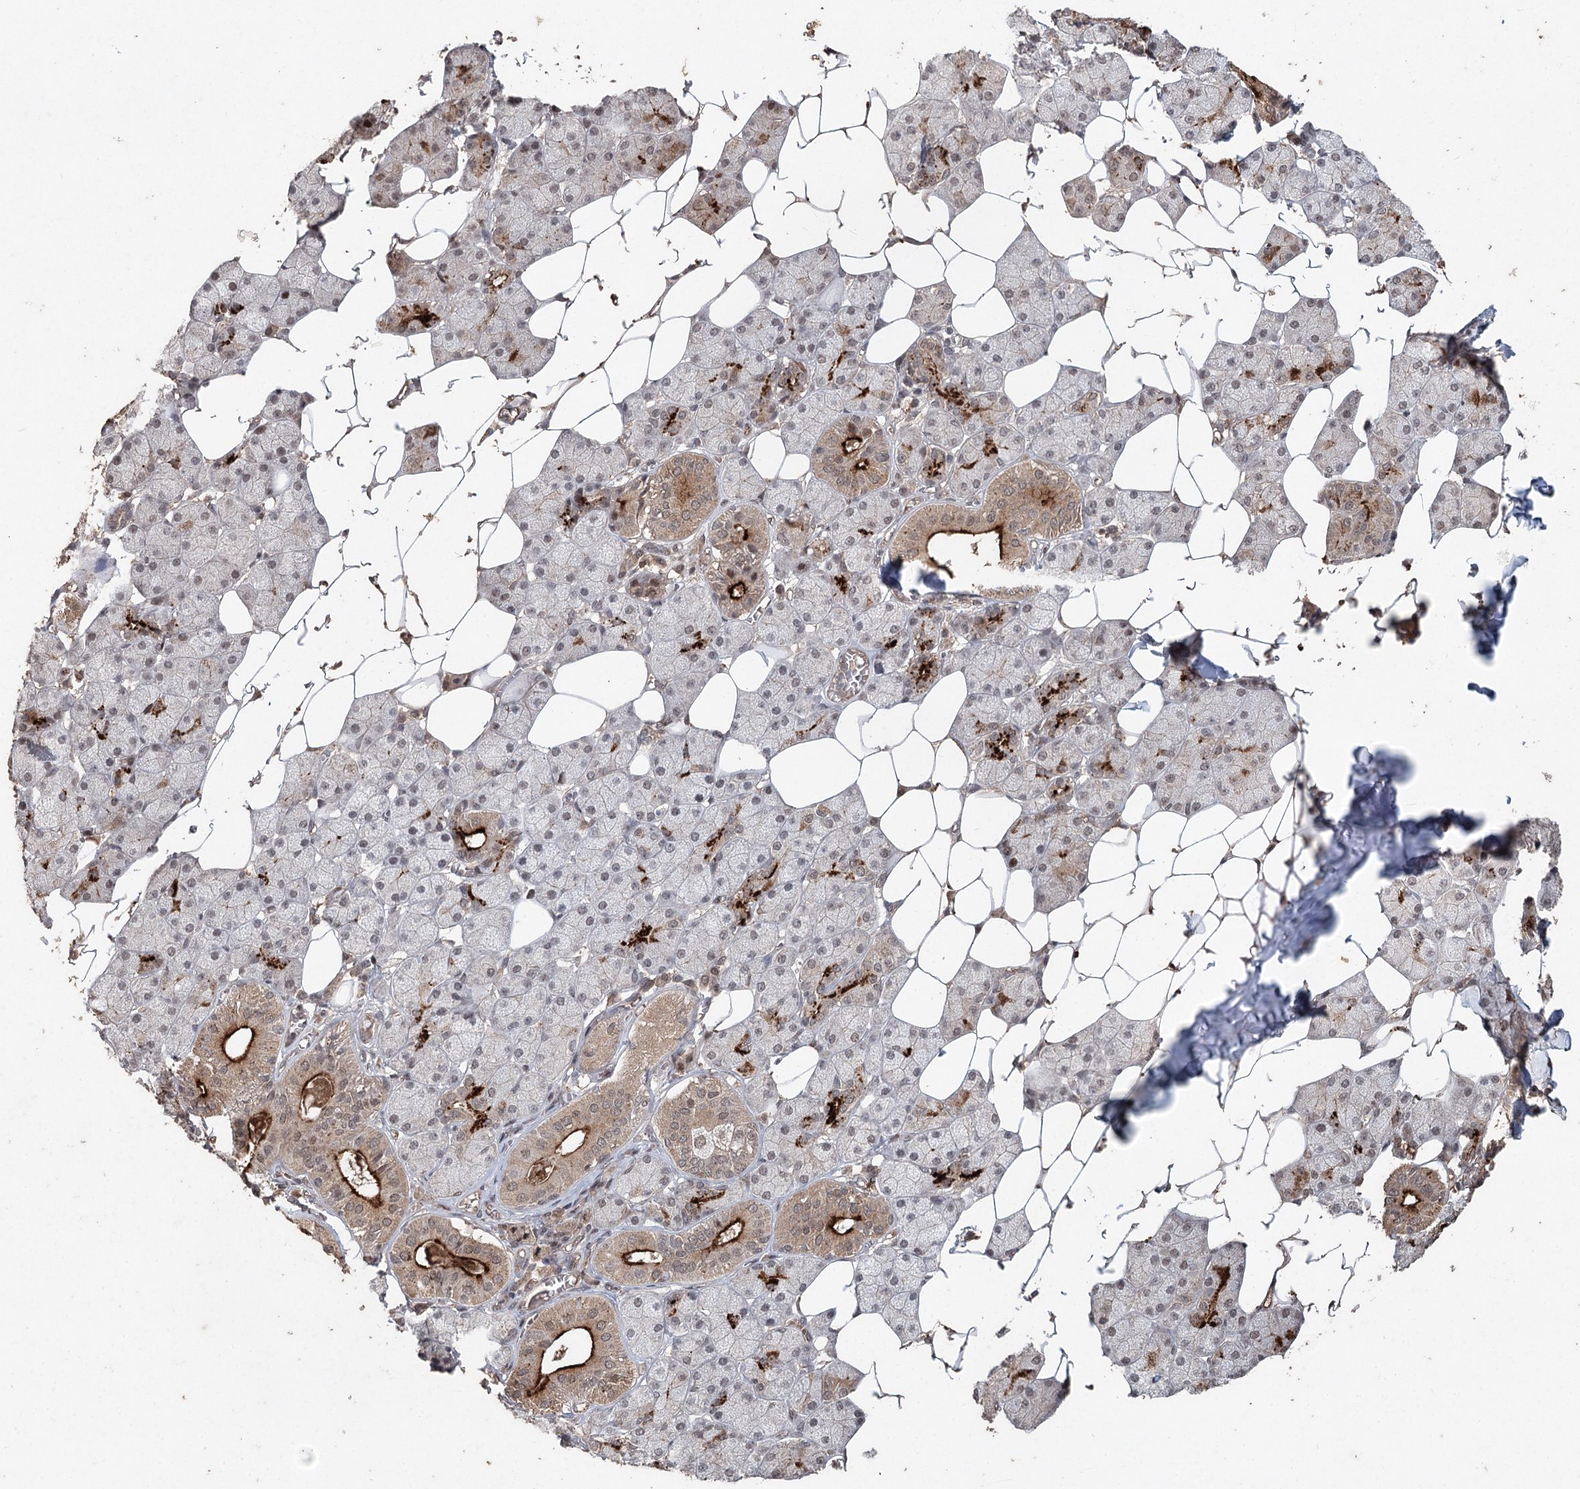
{"staining": {"intensity": "strong", "quantity": "<25%", "location": "cytoplasmic/membranous"}, "tissue": "salivary gland", "cell_type": "Glandular cells", "image_type": "normal", "snomed": [{"axis": "morphology", "description": "Normal tissue, NOS"}, {"axis": "topography", "description": "Salivary gland"}], "caption": "Salivary gland stained with immunohistochemistry shows strong cytoplasmic/membranous positivity in about <25% of glandular cells. Using DAB (brown) and hematoxylin (blue) stains, captured at high magnification using brightfield microscopy.", "gene": "FBXO7", "patient": {"sex": "female", "age": 33}}